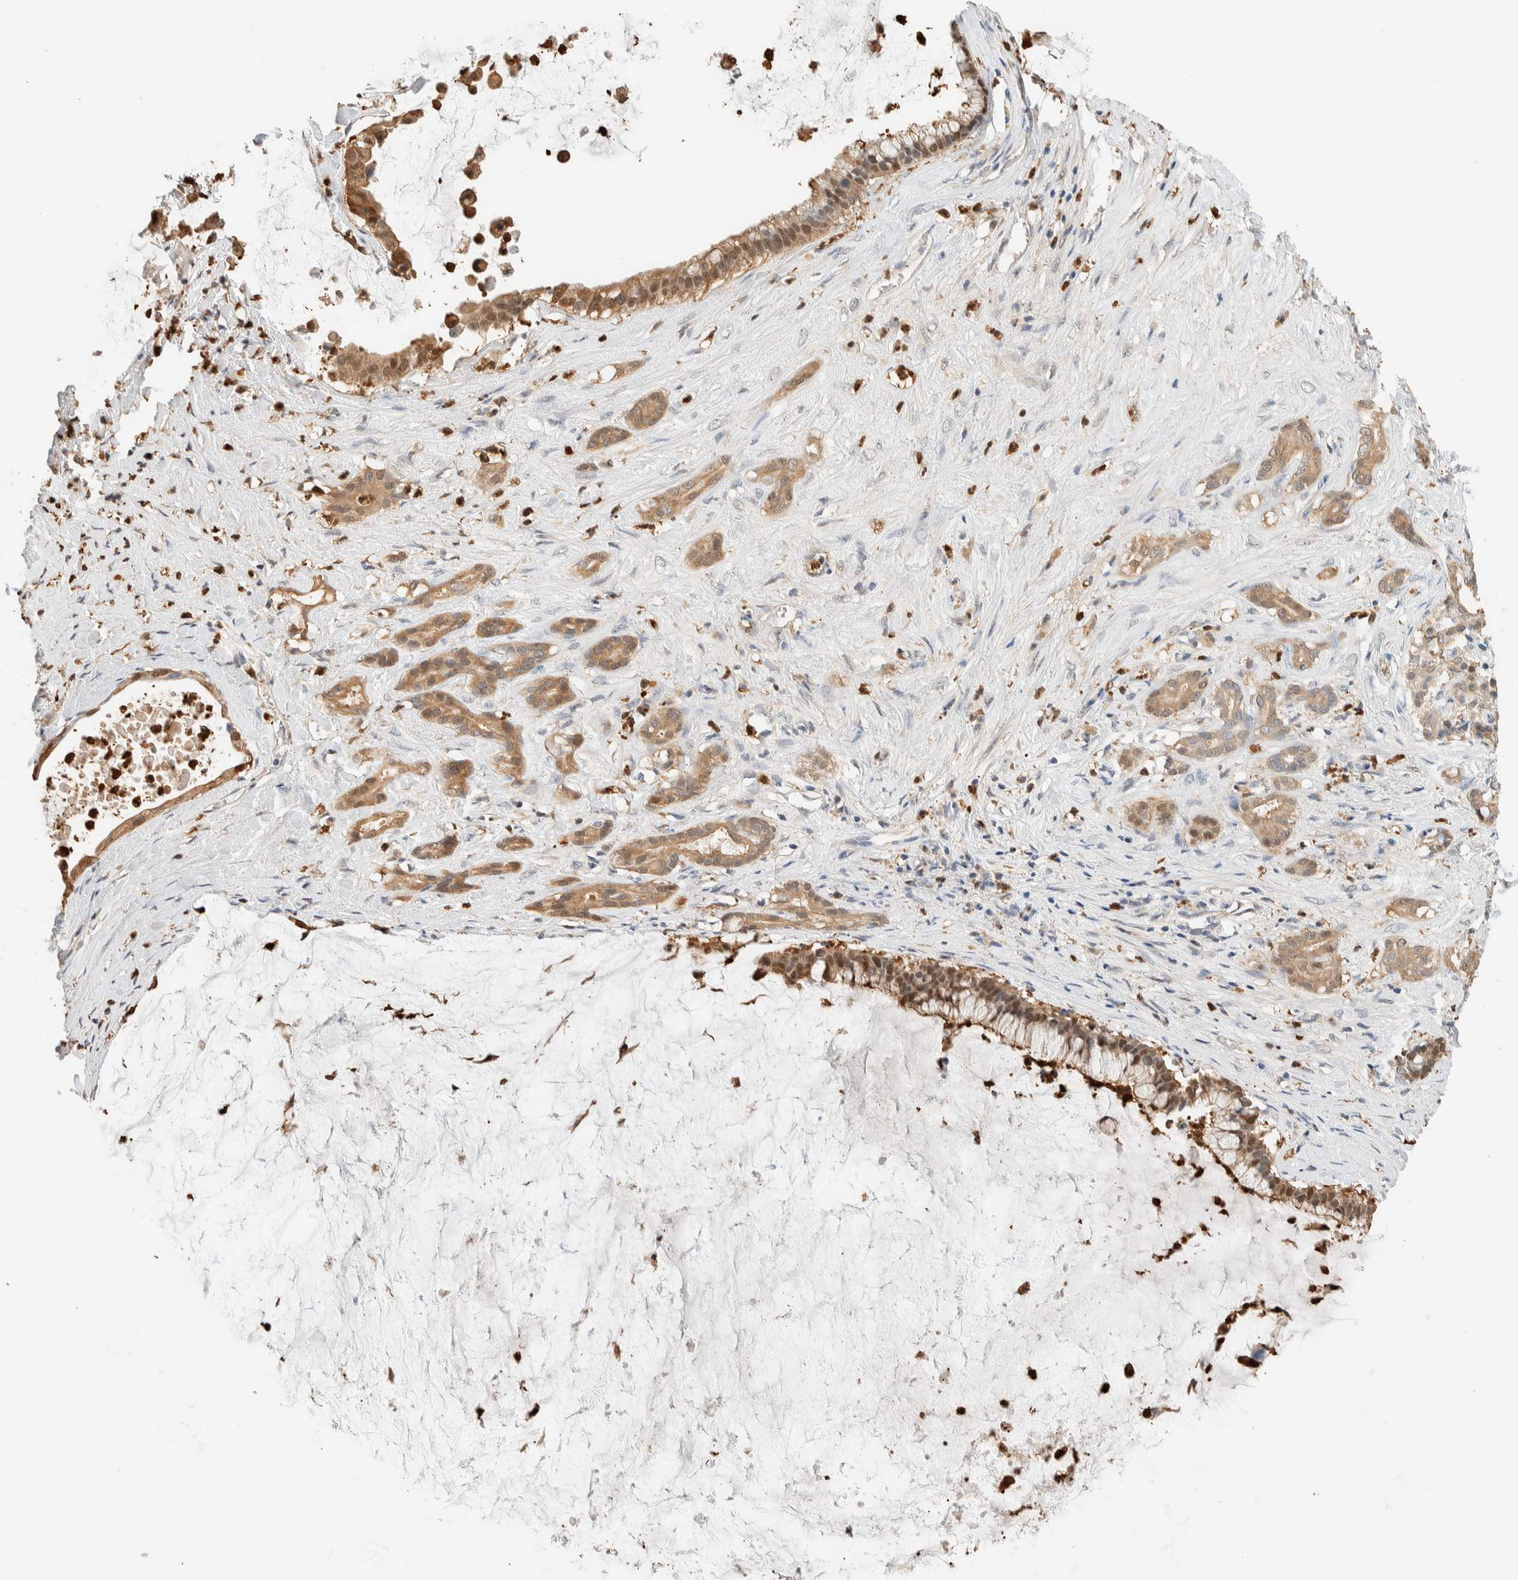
{"staining": {"intensity": "moderate", "quantity": ">75%", "location": "cytoplasmic/membranous"}, "tissue": "pancreatic cancer", "cell_type": "Tumor cells", "image_type": "cancer", "snomed": [{"axis": "morphology", "description": "Adenocarcinoma, NOS"}, {"axis": "topography", "description": "Pancreas"}], "caption": "Pancreatic cancer stained with a brown dye displays moderate cytoplasmic/membranous positive staining in about >75% of tumor cells.", "gene": "SETD4", "patient": {"sex": "male", "age": 41}}